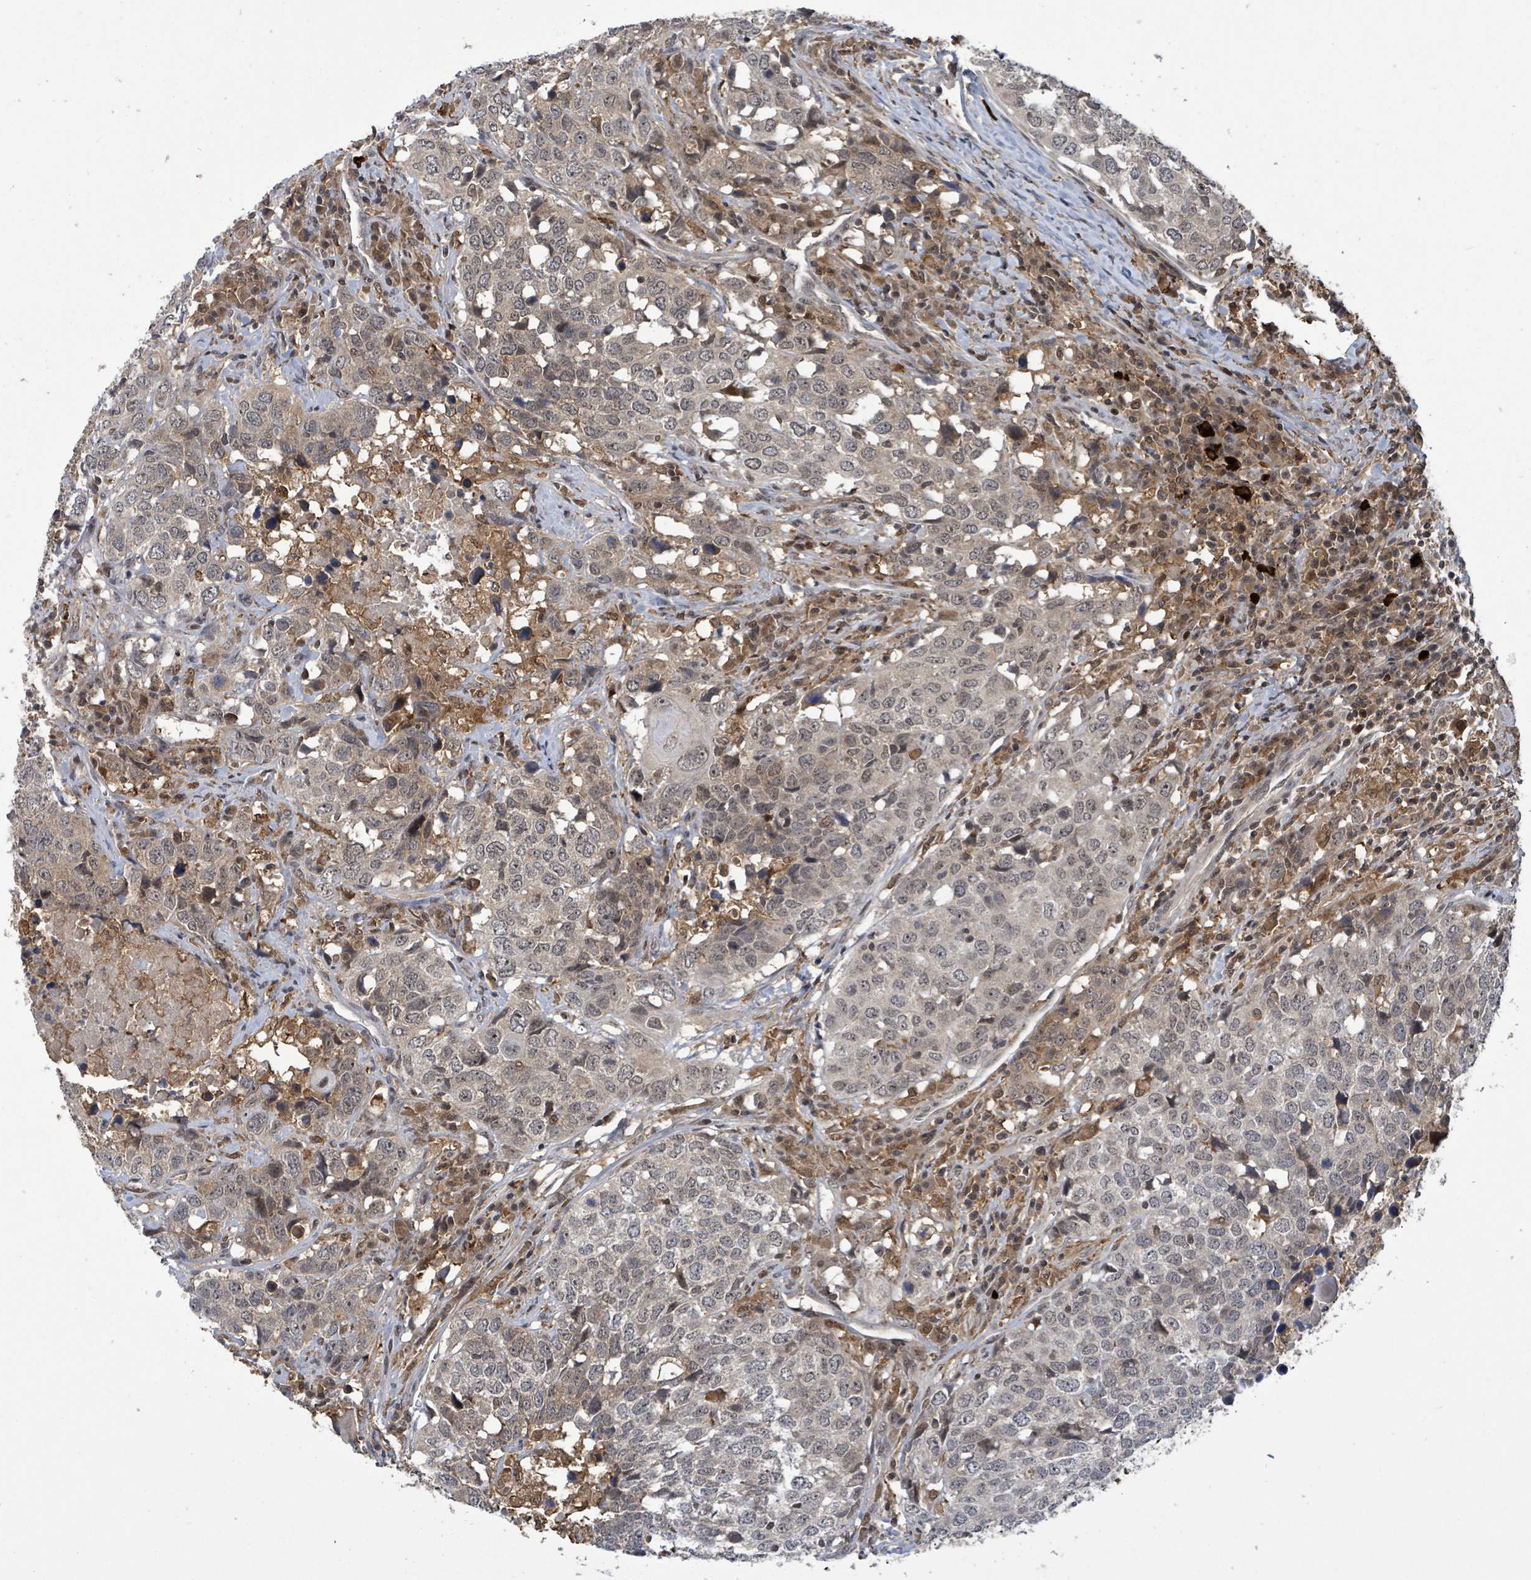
{"staining": {"intensity": "weak", "quantity": "<25%", "location": "cytoplasmic/membranous,nuclear"}, "tissue": "head and neck cancer", "cell_type": "Tumor cells", "image_type": "cancer", "snomed": [{"axis": "morphology", "description": "Normal tissue, NOS"}, {"axis": "morphology", "description": "Squamous cell carcinoma, NOS"}, {"axis": "topography", "description": "Skeletal muscle"}, {"axis": "topography", "description": "Vascular tissue"}, {"axis": "topography", "description": "Peripheral nerve tissue"}, {"axis": "topography", "description": "Head-Neck"}], "caption": "This is an immunohistochemistry image of human squamous cell carcinoma (head and neck). There is no staining in tumor cells.", "gene": "FBXO6", "patient": {"sex": "male", "age": 66}}